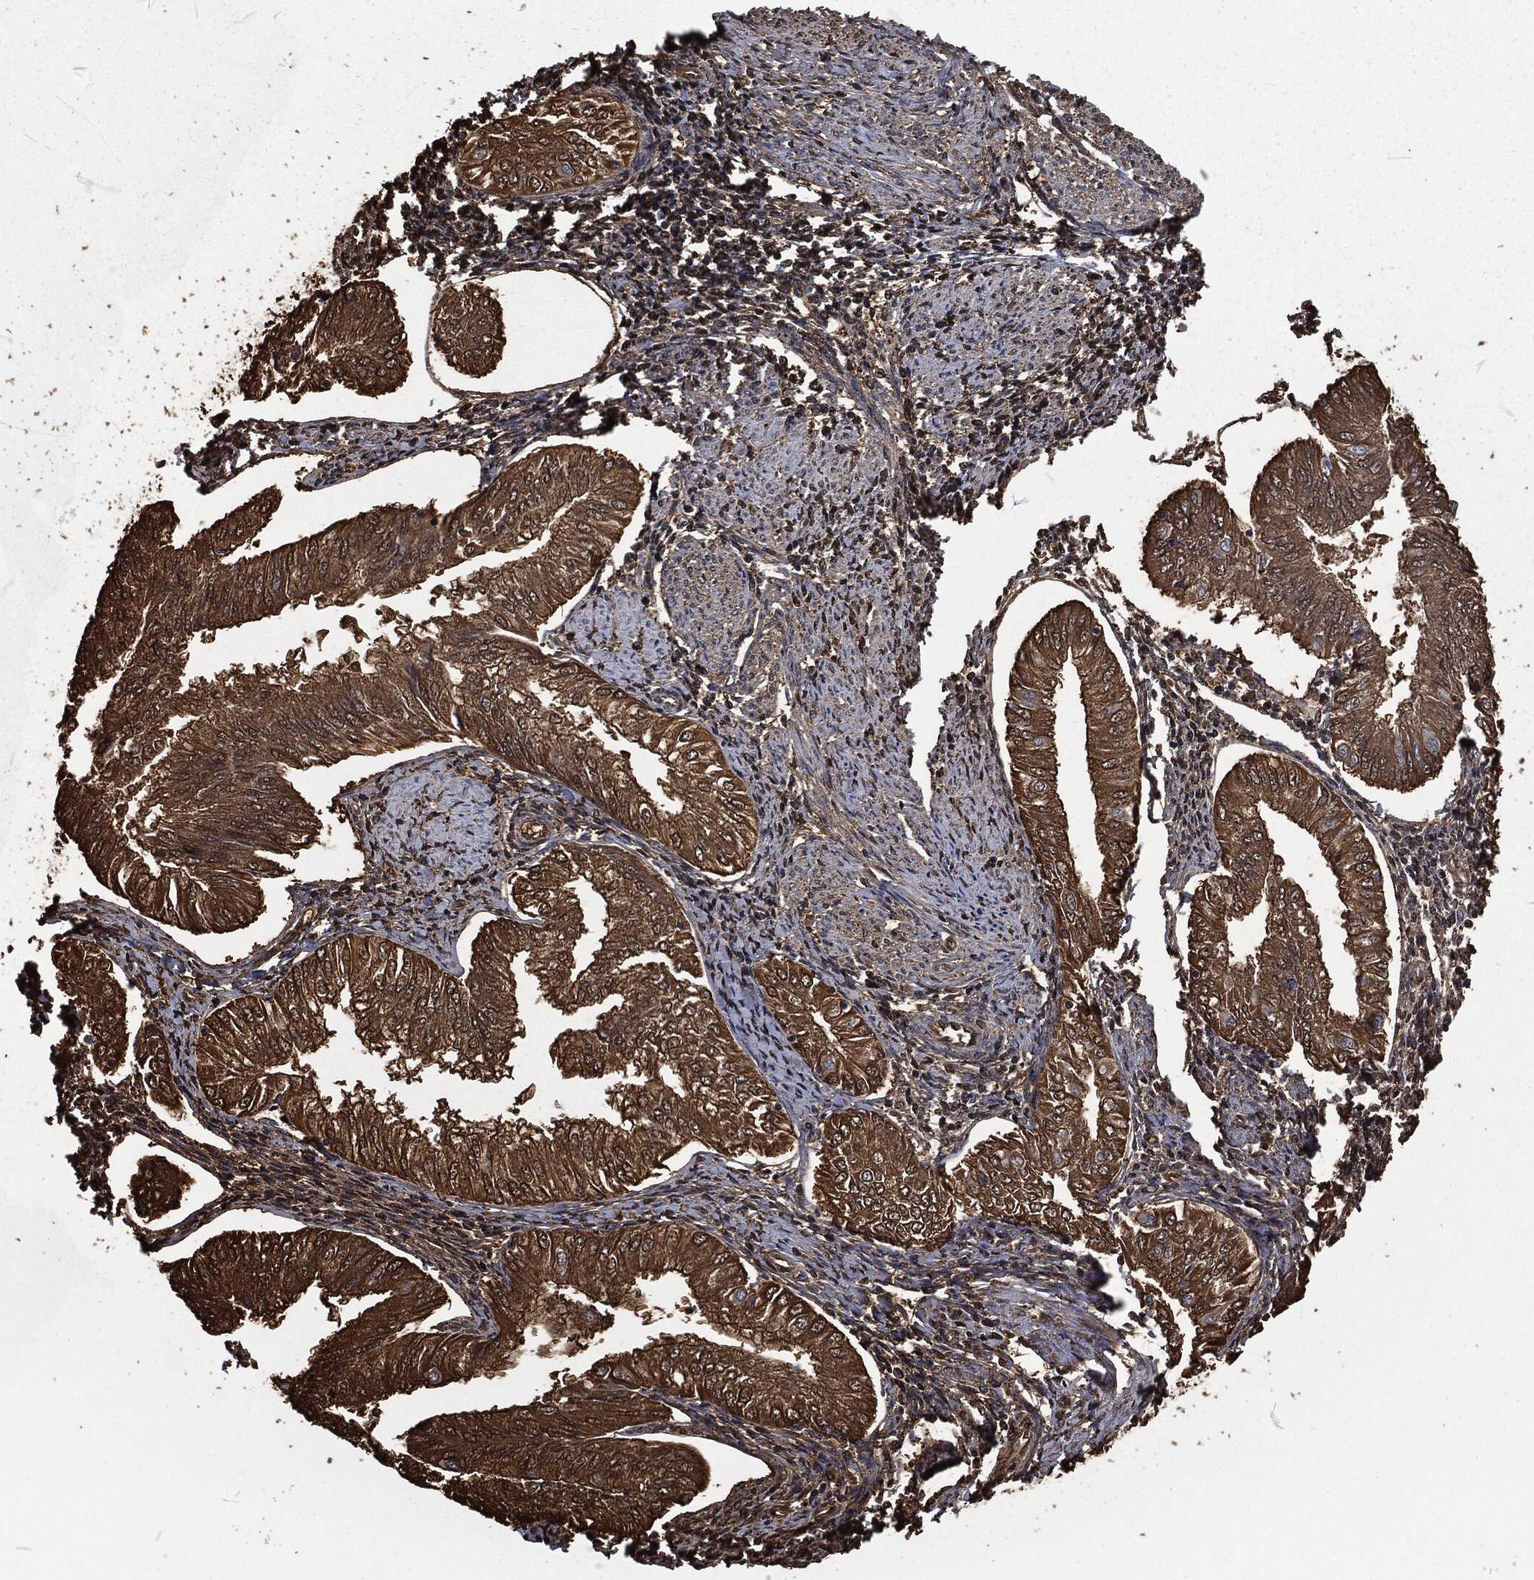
{"staining": {"intensity": "strong", "quantity": ">75%", "location": "cytoplasmic/membranous"}, "tissue": "endometrial cancer", "cell_type": "Tumor cells", "image_type": "cancer", "snomed": [{"axis": "morphology", "description": "Adenocarcinoma, NOS"}, {"axis": "topography", "description": "Endometrium"}], "caption": "About >75% of tumor cells in human adenocarcinoma (endometrial) demonstrate strong cytoplasmic/membranous protein staining as visualized by brown immunohistochemical staining.", "gene": "PRDX4", "patient": {"sex": "female", "age": 53}}